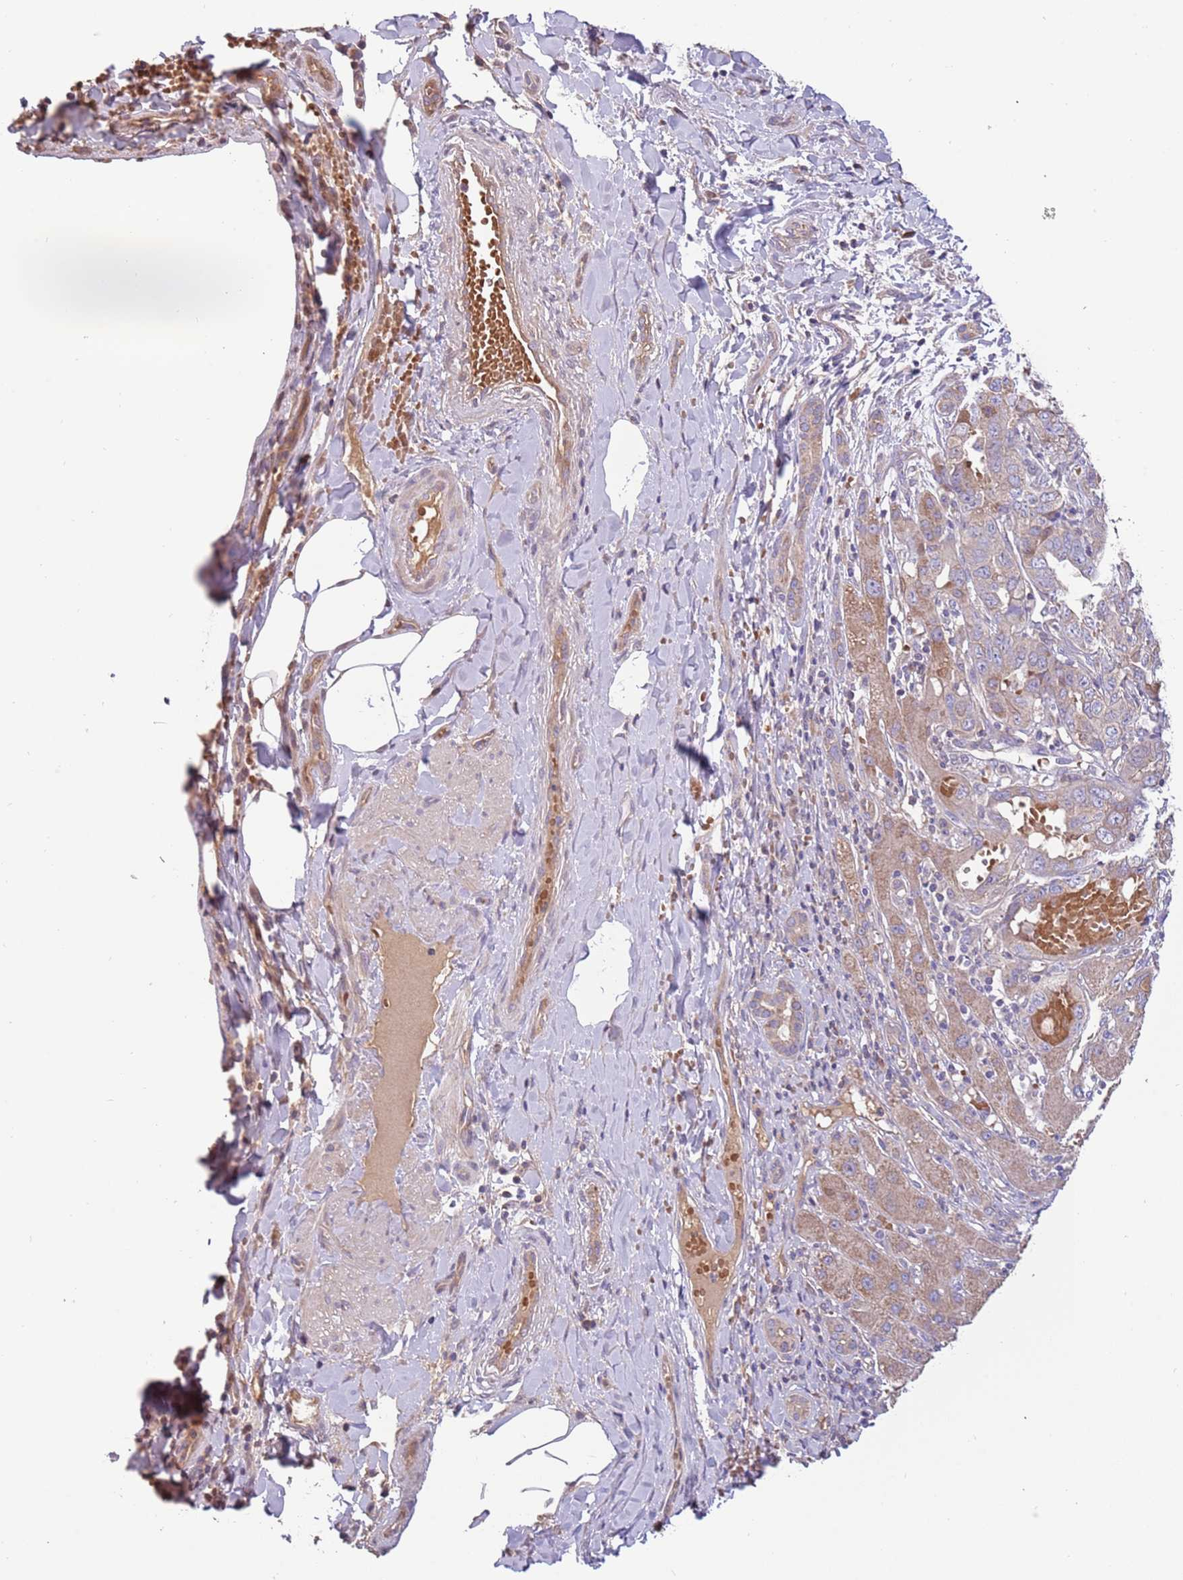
{"staining": {"intensity": "weak", "quantity": "<25%", "location": "cytoplasmic/membranous"}, "tissue": "liver cancer", "cell_type": "Tumor cells", "image_type": "cancer", "snomed": [{"axis": "morphology", "description": "Cholangiocarcinoma"}, {"axis": "topography", "description": "Liver"}], "caption": "Photomicrograph shows no protein positivity in tumor cells of cholangiocarcinoma (liver) tissue. (Stains: DAB (3,3'-diaminobenzidine) immunohistochemistry (IHC) with hematoxylin counter stain, Microscopy: brightfield microscopy at high magnification).", "gene": "TRMO", "patient": {"sex": "male", "age": 59}}